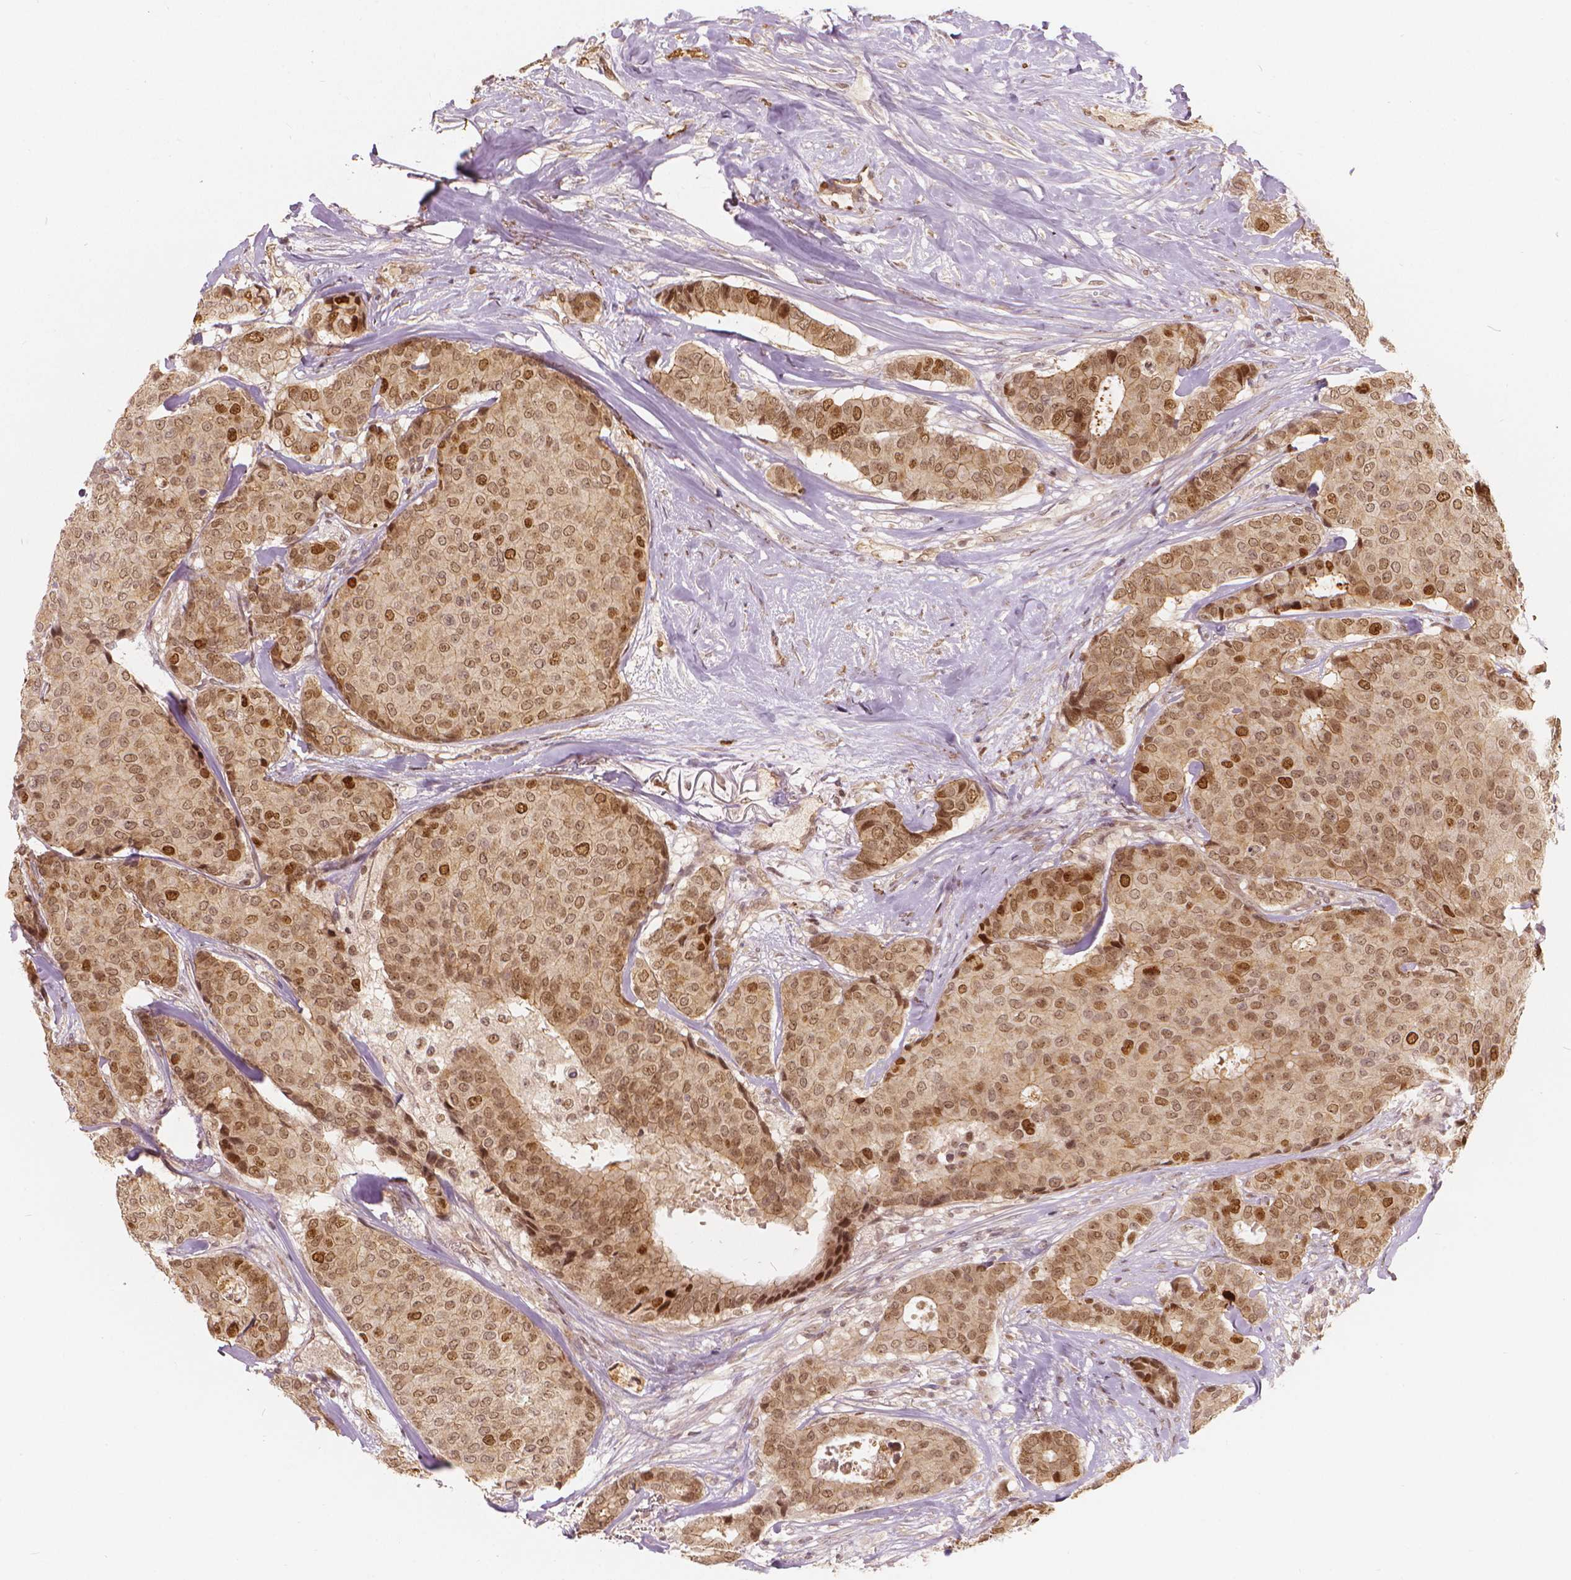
{"staining": {"intensity": "moderate", "quantity": ">75%", "location": "nuclear"}, "tissue": "breast cancer", "cell_type": "Tumor cells", "image_type": "cancer", "snomed": [{"axis": "morphology", "description": "Duct carcinoma"}, {"axis": "topography", "description": "Breast"}], "caption": "This photomicrograph shows invasive ductal carcinoma (breast) stained with immunohistochemistry (IHC) to label a protein in brown. The nuclear of tumor cells show moderate positivity for the protein. Nuclei are counter-stained blue.", "gene": "NSD2", "patient": {"sex": "female", "age": 75}}